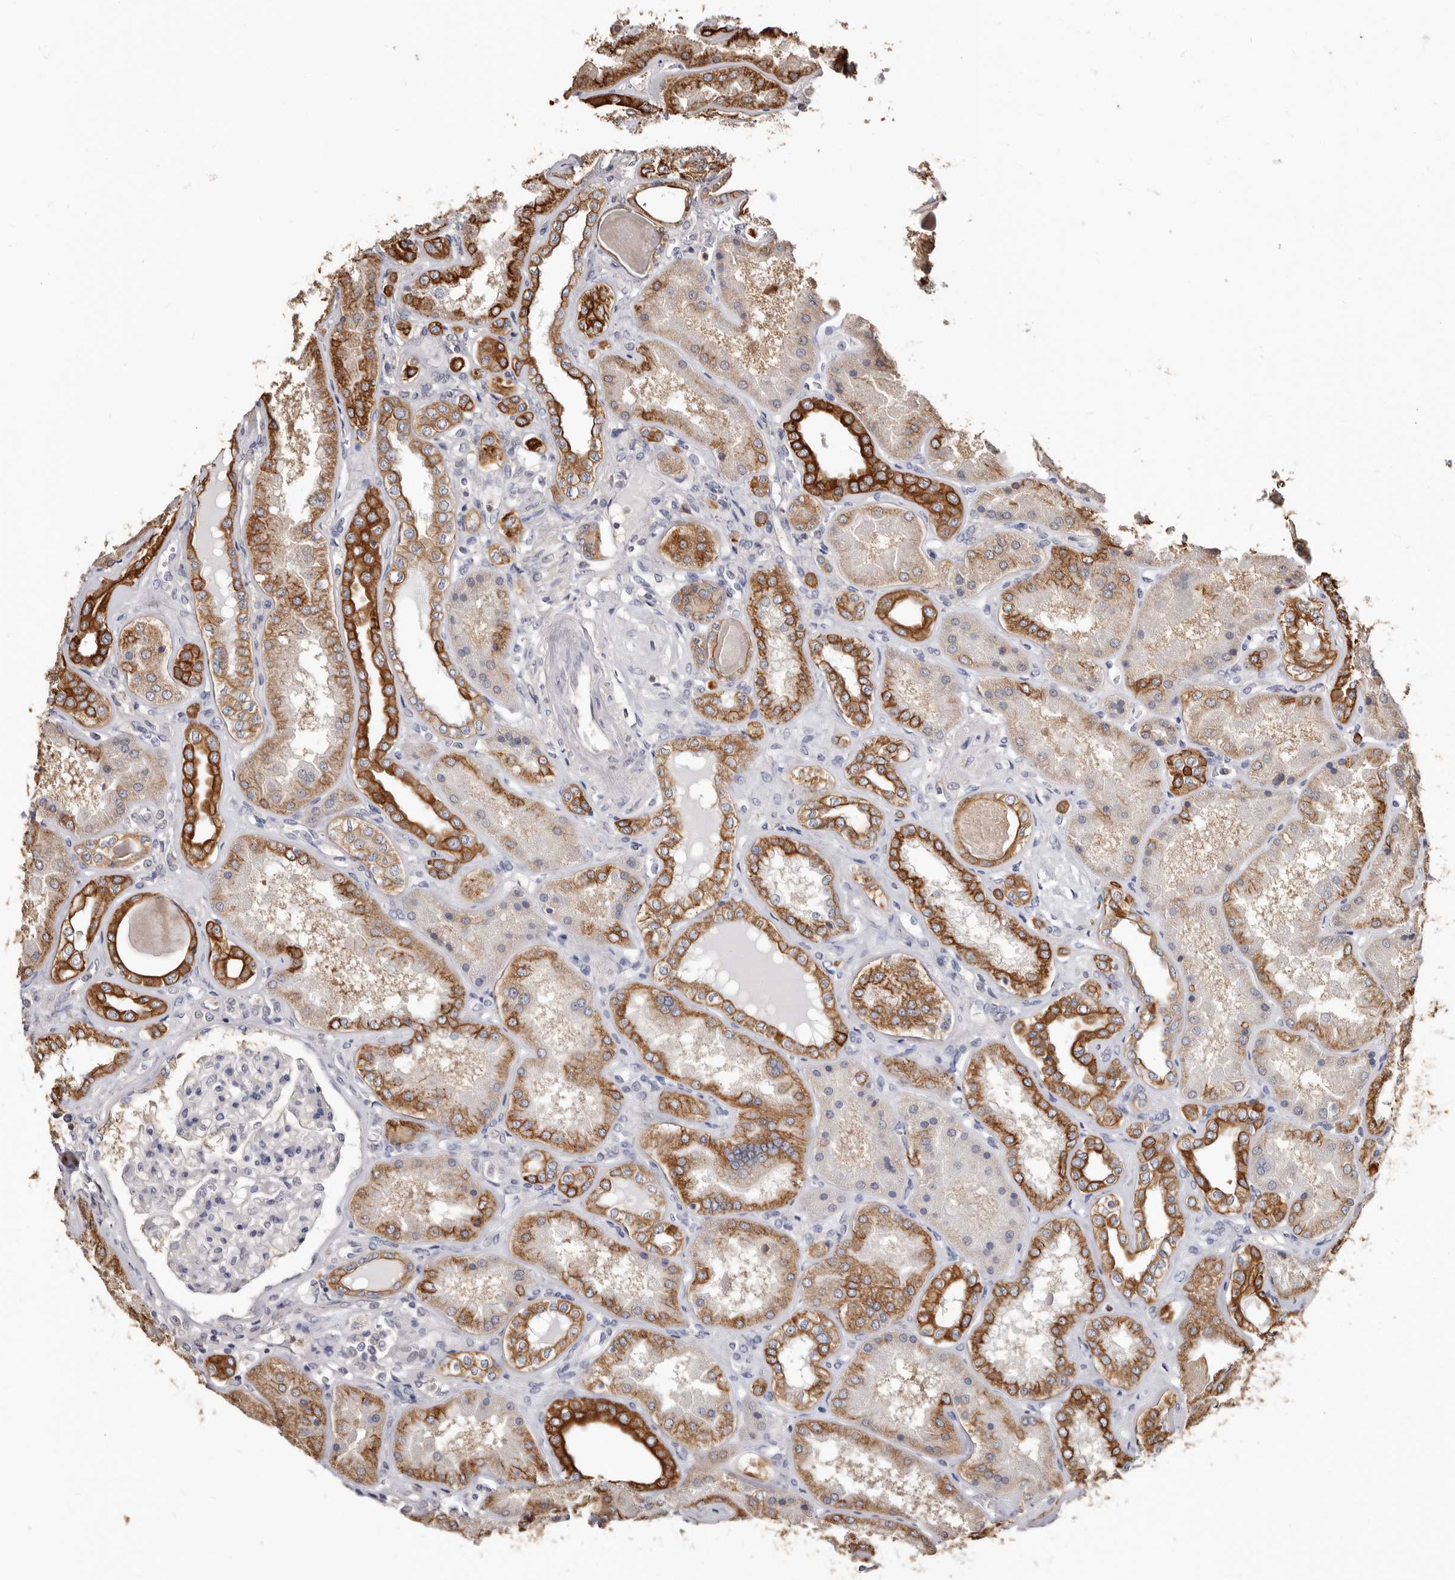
{"staining": {"intensity": "negative", "quantity": "none", "location": "none"}, "tissue": "kidney", "cell_type": "Cells in glomeruli", "image_type": "normal", "snomed": [{"axis": "morphology", "description": "Normal tissue, NOS"}, {"axis": "topography", "description": "Kidney"}], "caption": "Immunohistochemical staining of unremarkable human kidney exhibits no significant expression in cells in glomeruli.", "gene": "MRPL18", "patient": {"sex": "female", "age": 56}}